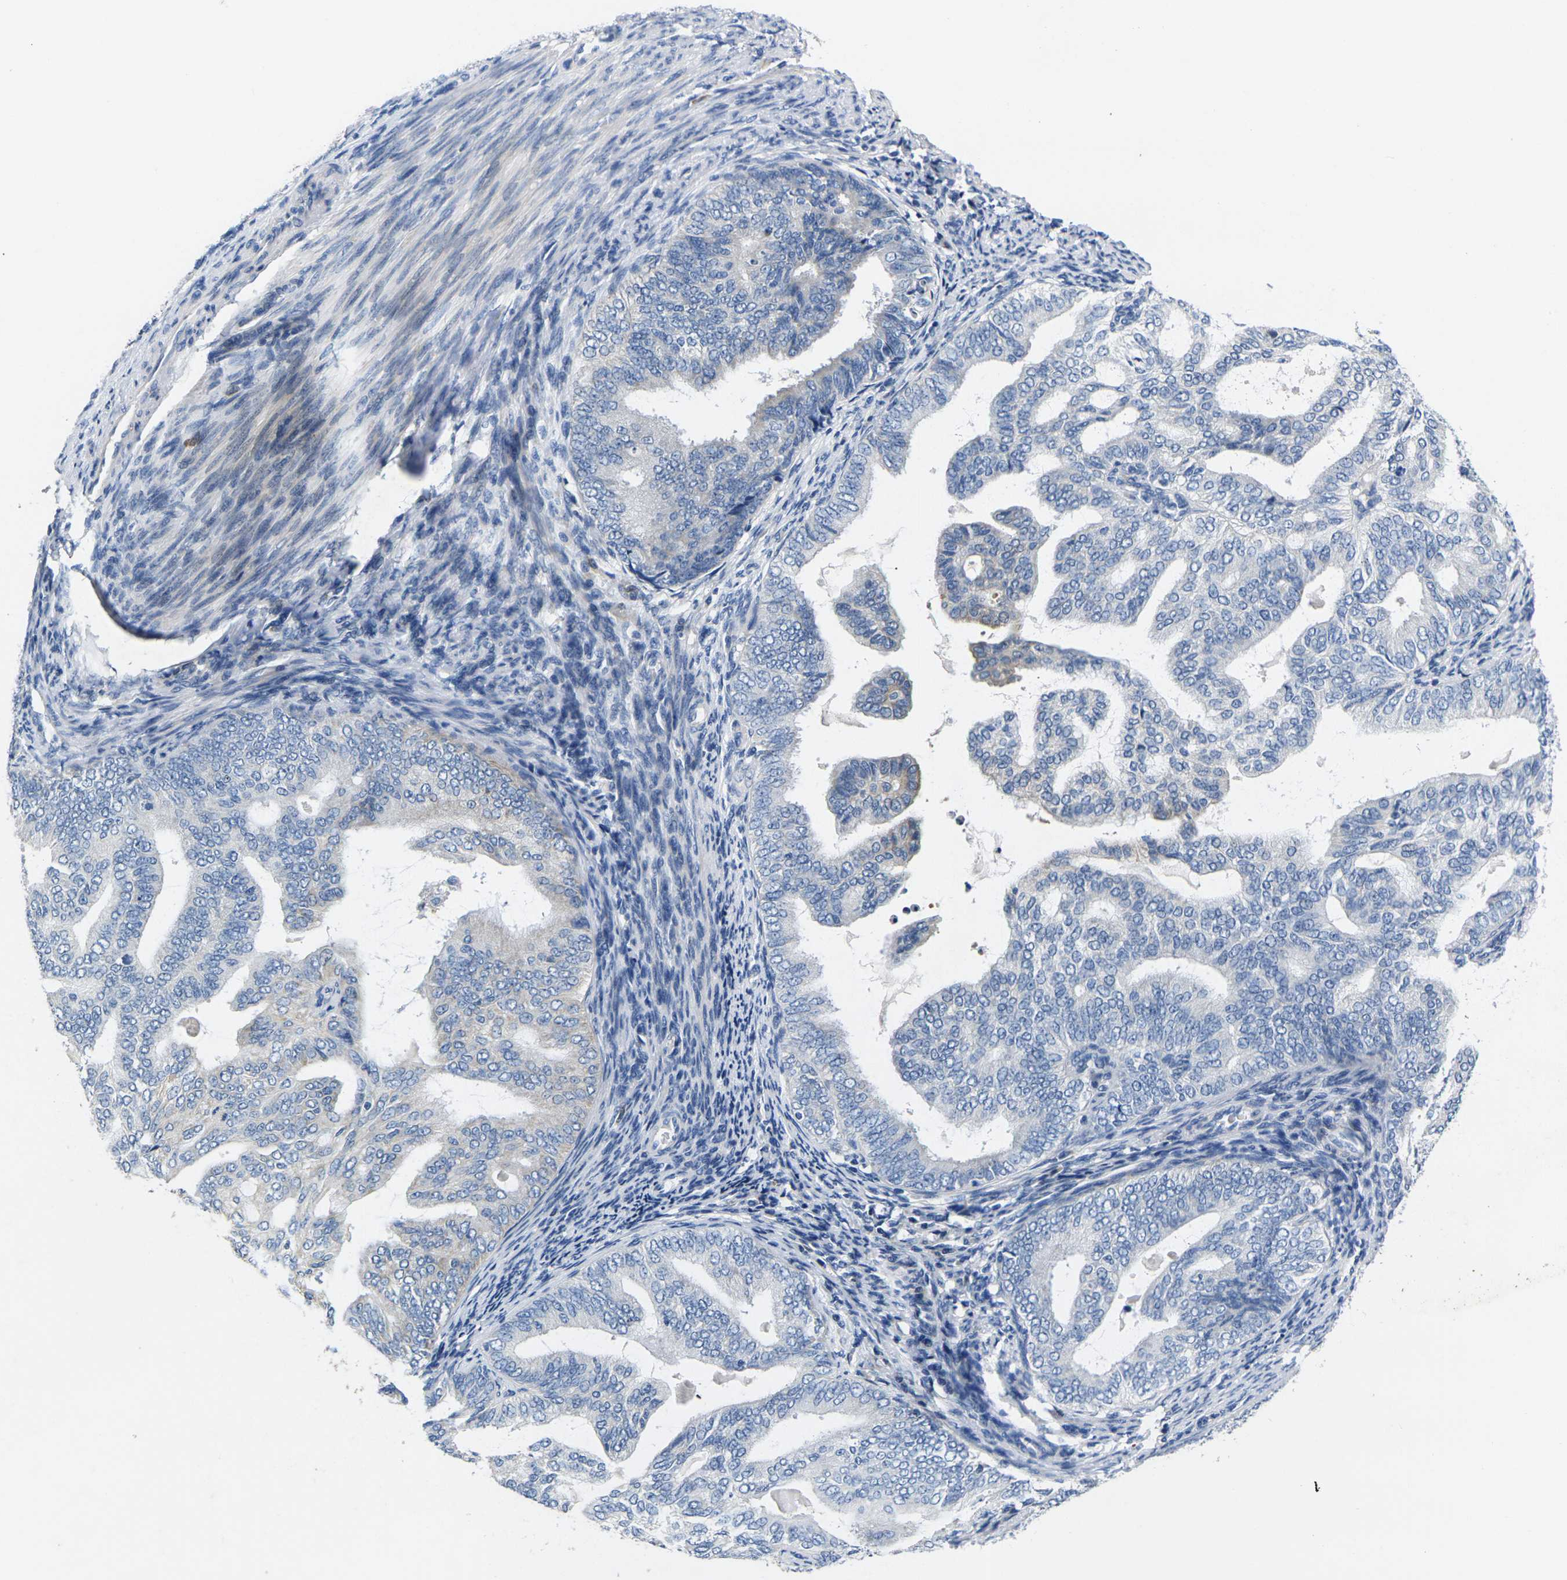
{"staining": {"intensity": "negative", "quantity": "none", "location": "none"}, "tissue": "endometrial cancer", "cell_type": "Tumor cells", "image_type": "cancer", "snomed": [{"axis": "morphology", "description": "Adenocarcinoma, NOS"}, {"axis": "topography", "description": "Endometrium"}], "caption": "Photomicrograph shows no significant protein expression in tumor cells of endometrial cancer (adenocarcinoma).", "gene": "NOCT", "patient": {"sex": "female", "age": 58}}